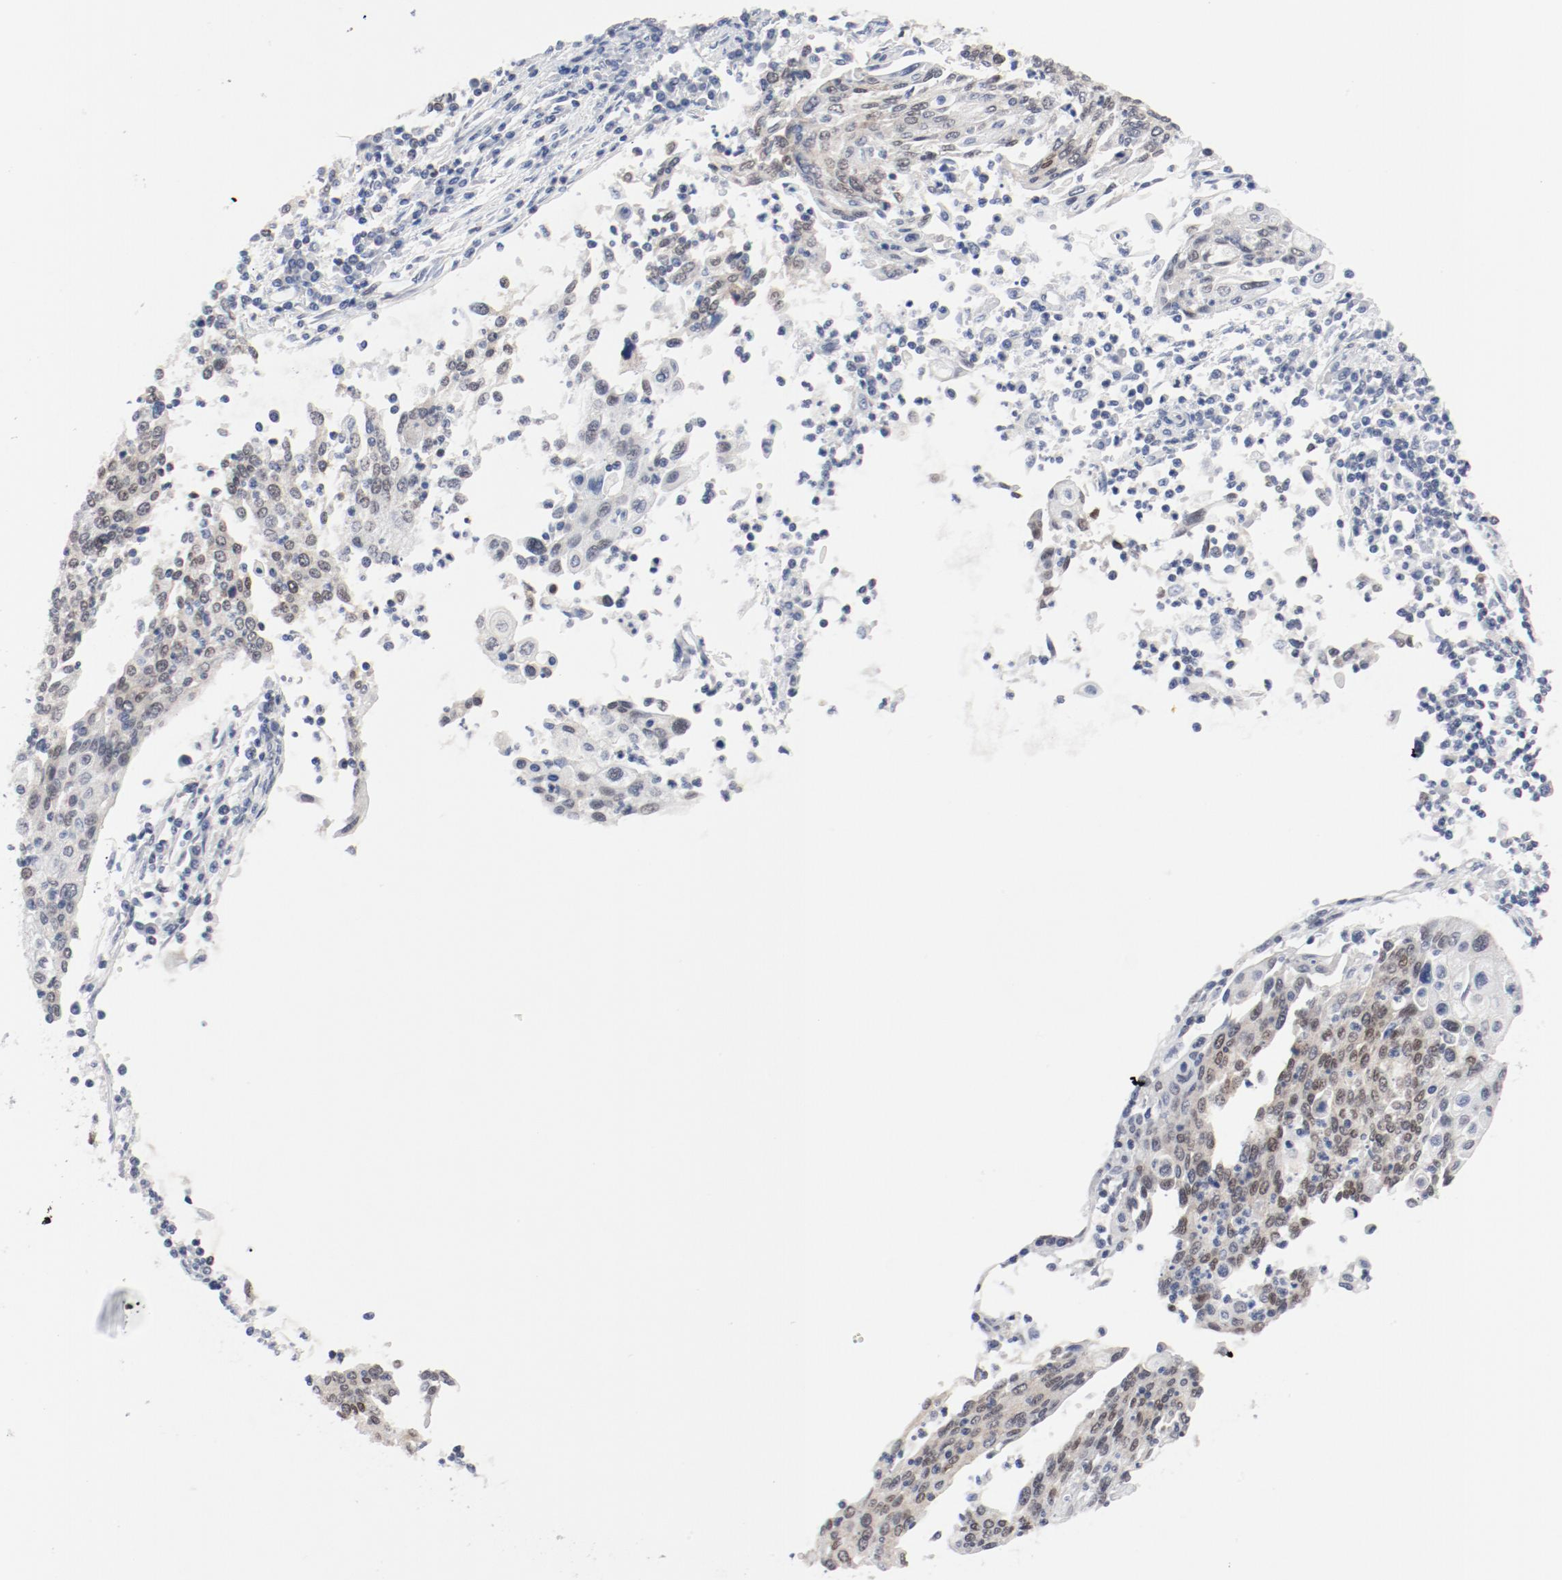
{"staining": {"intensity": "moderate", "quantity": ">75%", "location": "nuclear"}, "tissue": "cervical cancer", "cell_type": "Tumor cells", "image_type": "cancer", "snomed": [{"axis": "morphology", "description": "Squamous cell carcinoma, NOS"}, {"axis": "topography", "description": "Cervix"}], "caption": "About >75% of tumor cells in human squamous cell carcinoma (cervical) show moderate nuclear protein expression as visualized by brown immunohistochemical staining.", "gene": "ARNT", "patient": {"sex": "female", "age": 40}}